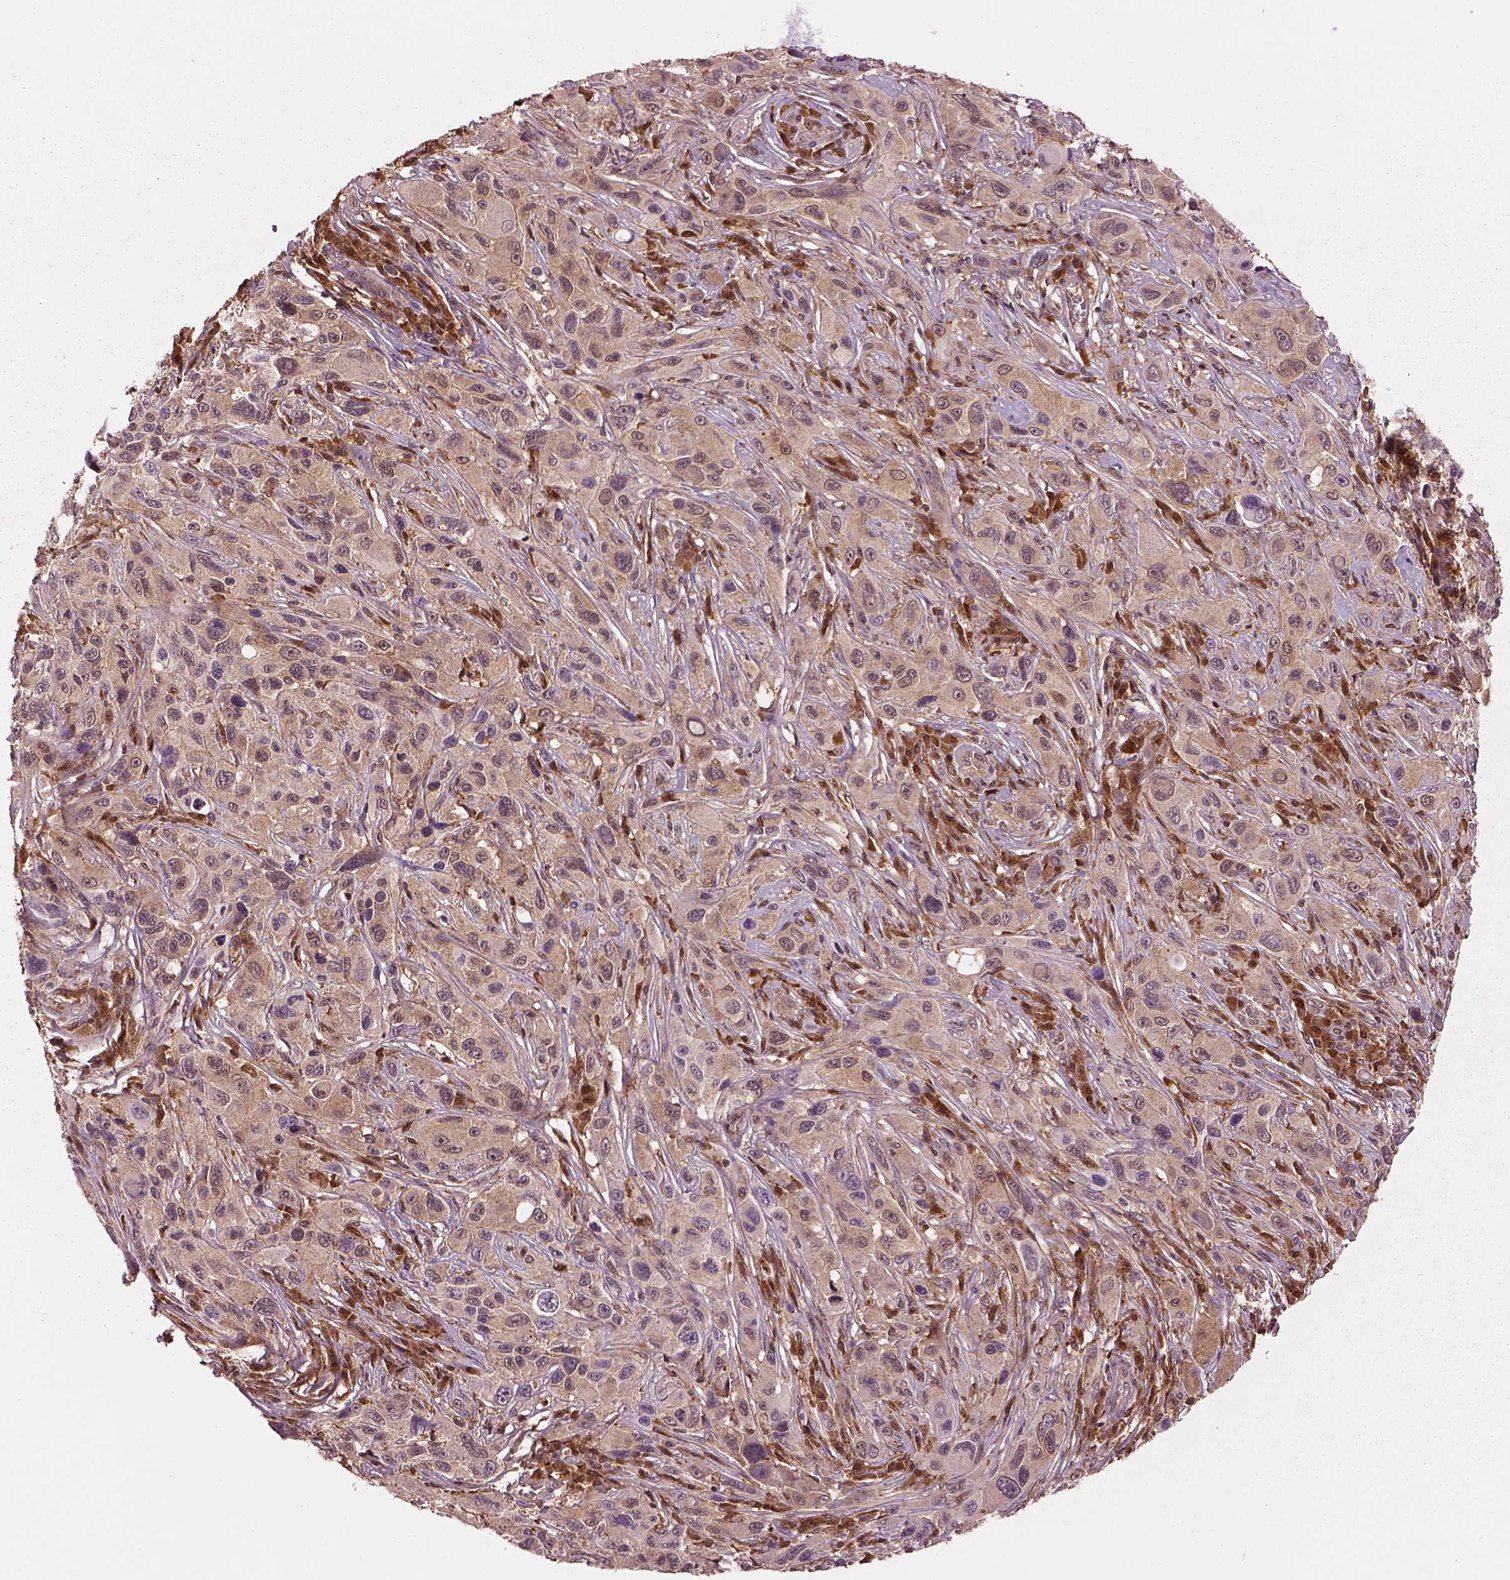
{"staining": {"intensity": "weak", "quantity": ">75%", "location": "cytoplasmic/membranous"}, "tissue": "melanoma", "cell_type": "Tumor cells", "image_type": "cancer", "snomed": [{"axis": "morphology", "description": "Malignant melanoma, NOS"}, {"axis": "topography", "description": "Skin"}], "caption": "Immunohistochemical staining of human malignant melanoma displays low levels of weak cytoplasmic/membranous protein positivity in approximately >75% of tumor cells. The protein of interest is shown in brown color, while the nuclei are stained blue.", "gene": "MDP1", "patient": {"sex": "male", "age": 53}}